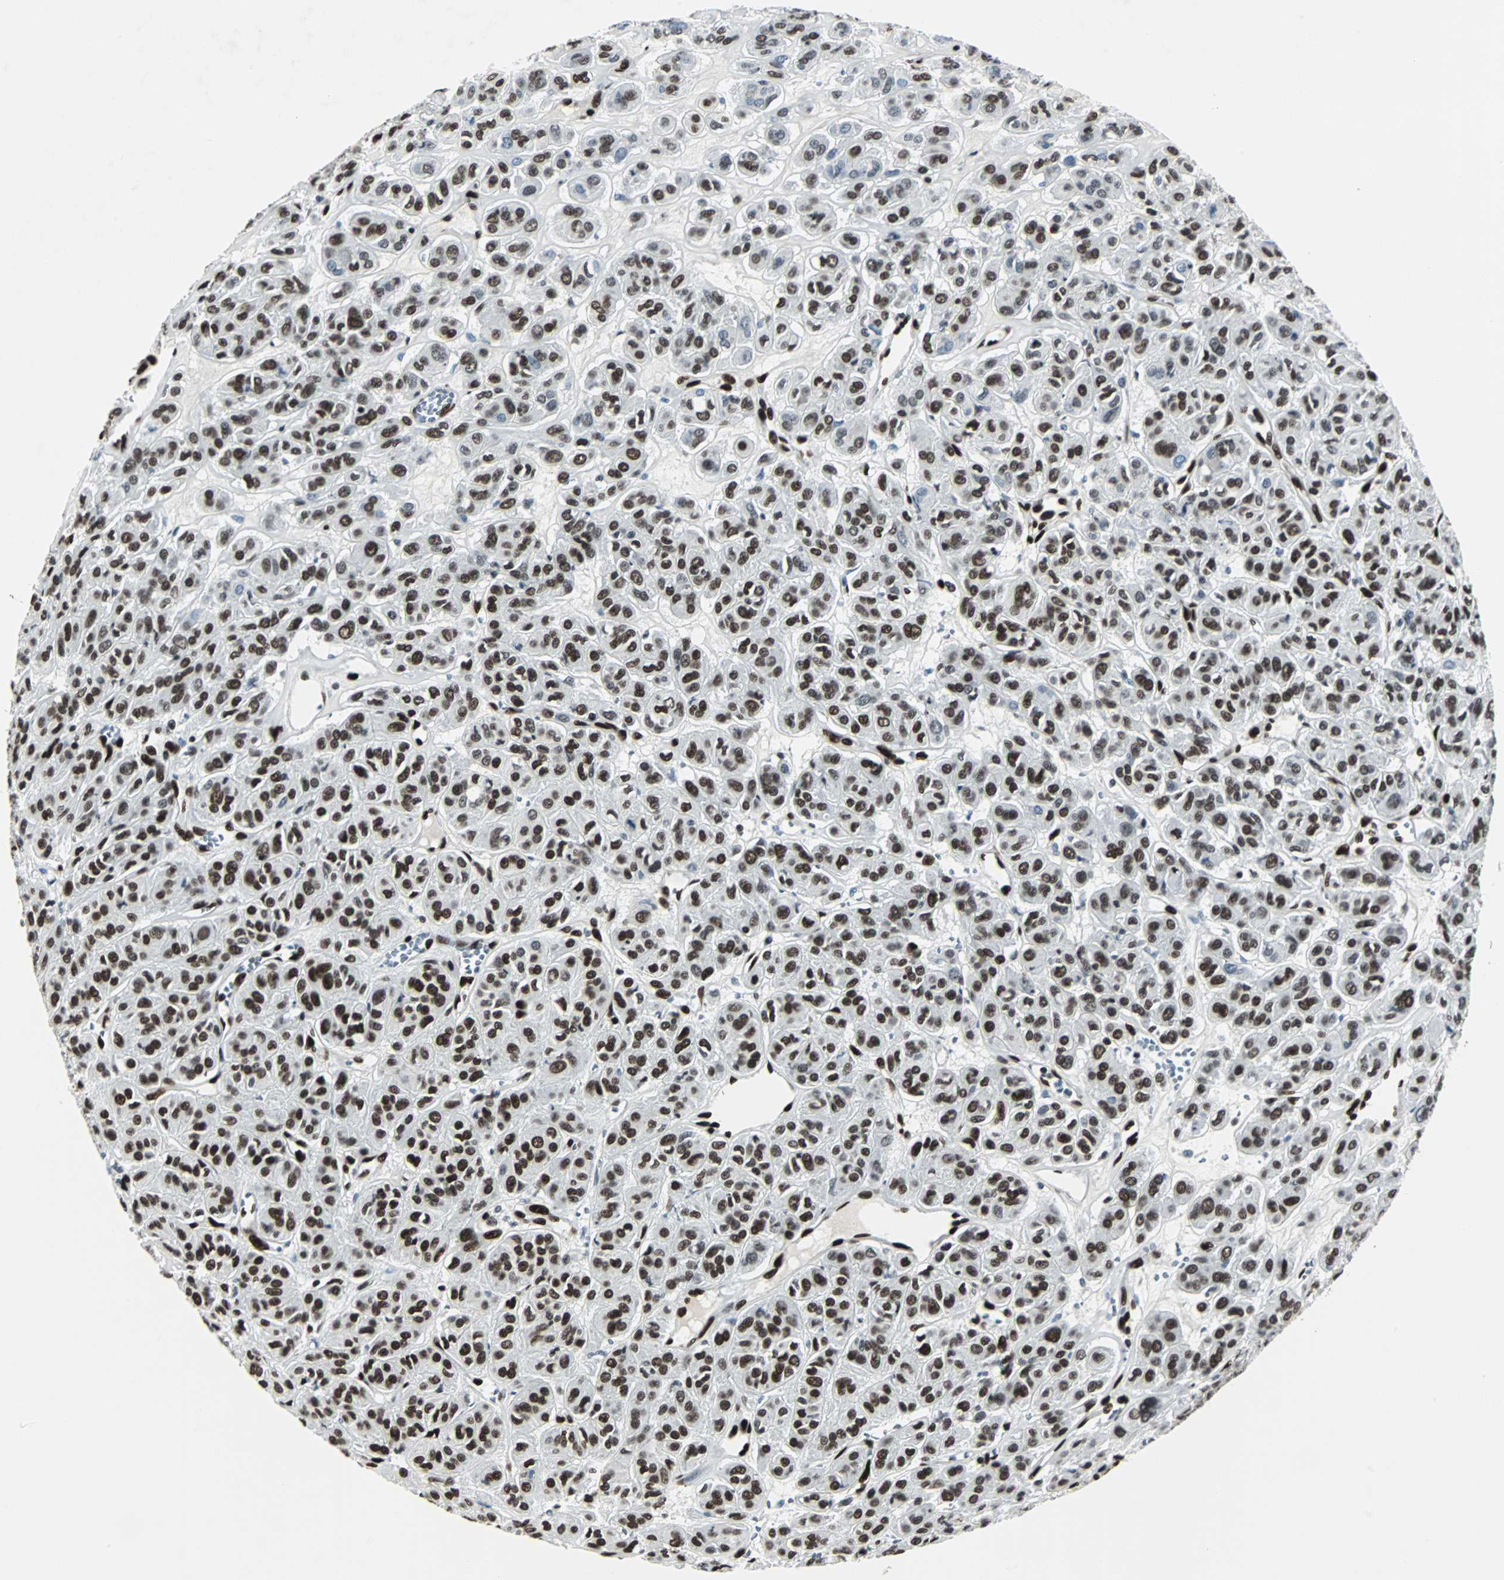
{"staining": {"intensity": "strong", "quantity": ">75%", "location": "nuclear"}, "tissue": "thyroid cancer", "cell_type": "Tumor cells", "image_type": "cancer", "snomed": [{"axis": "morphology", "description": "Follicular adenoma carcinoma, NOS"}, {"axis": "topography", "description": "Thyroid gland"}], "caption": "The immunohistochemical stain shows strong nuclear expression in tumor cells of thyroid cancer tissue.", "gene": "MEF2D", "patient": {"sex": "female", "age": 71}}